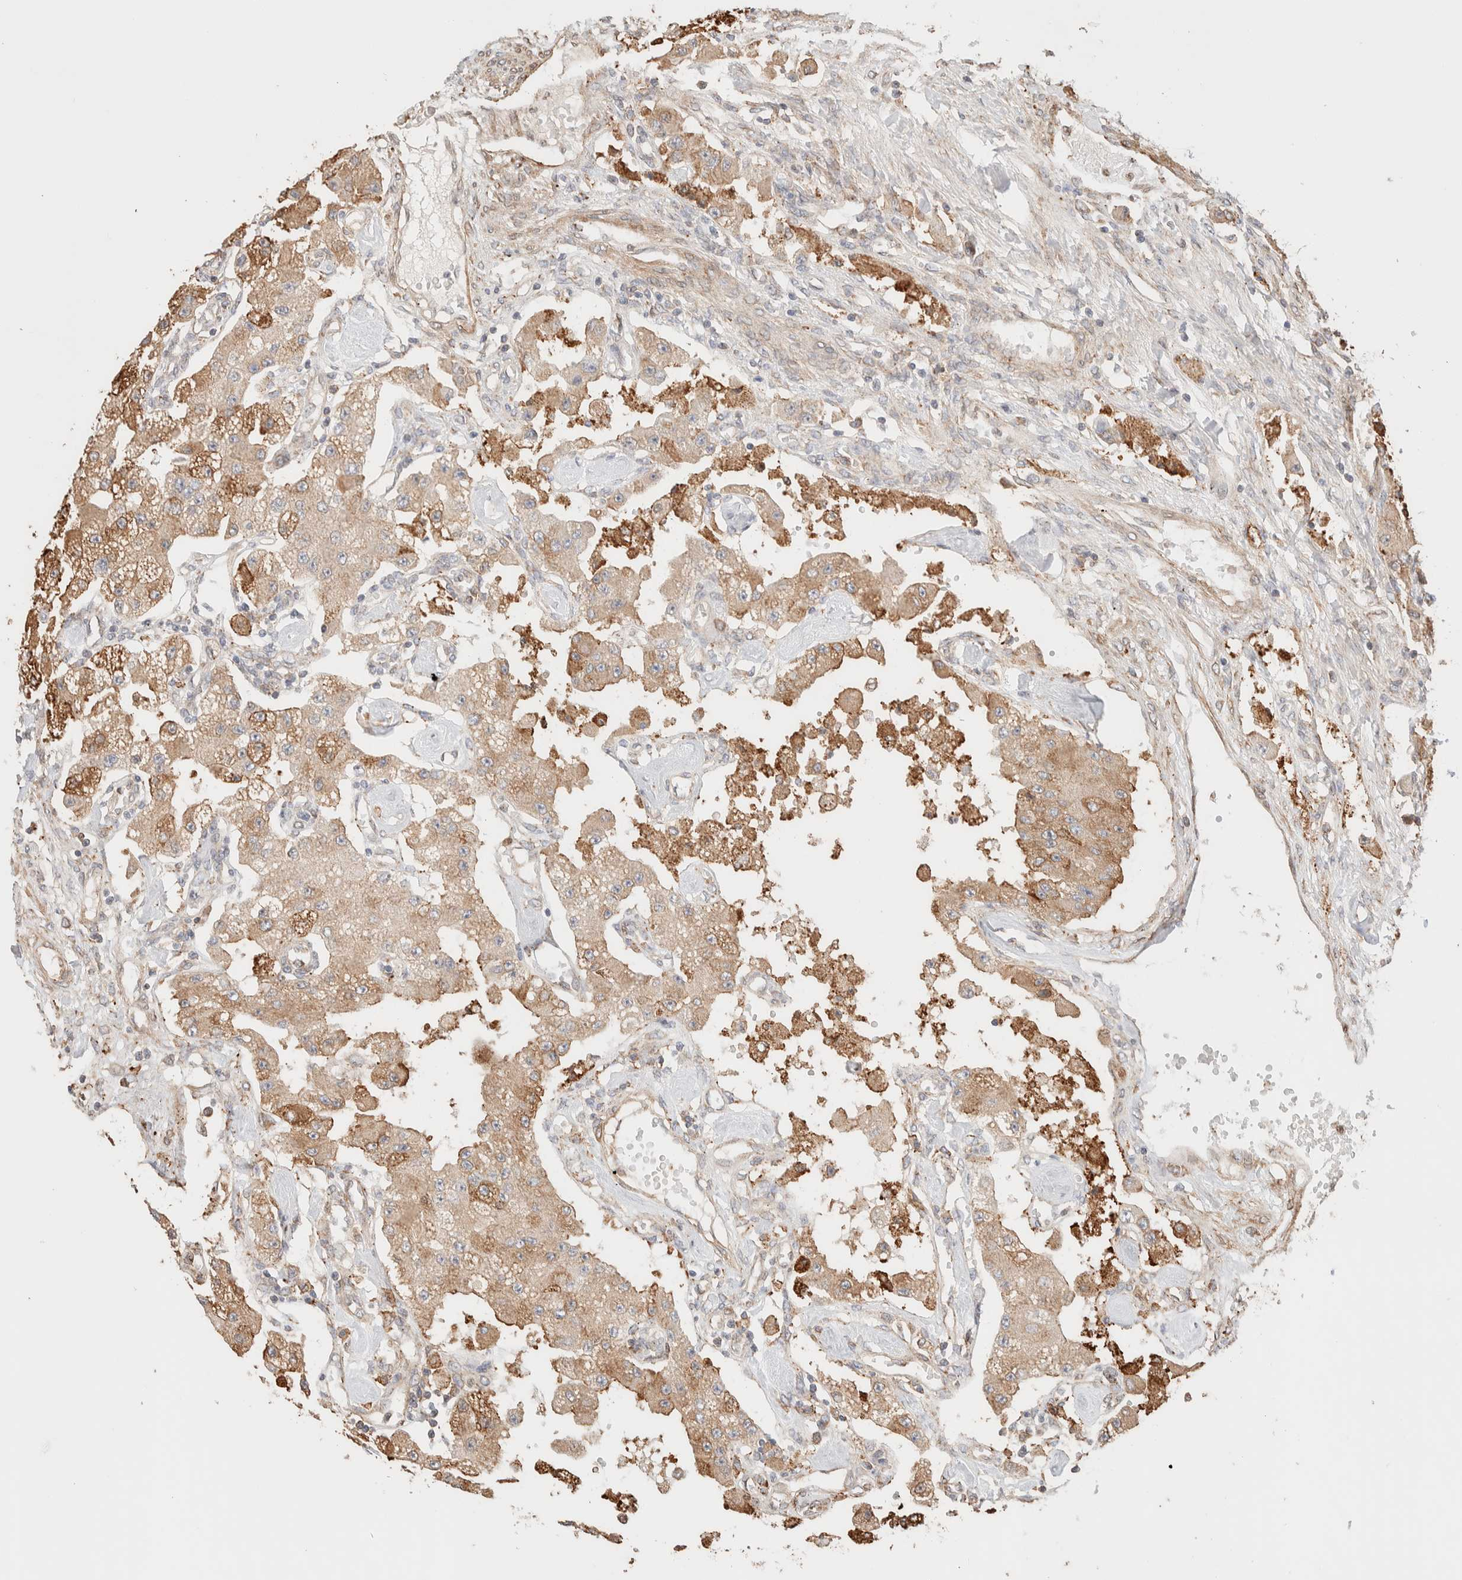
{"staining": {"intensity": "moderate", "quantity": ">75%", "location": "cytoplasmic/membranous"}, "tissue": "carcinoid", "cell_type": "Tumor cells", "image_type": "cancer", "snomed": [{"axis": "morphology", "description": "Carcinoid, malignant, NOS"}, {"axis": "topography", "description": "Pancreas"}], "caption": "Protein staining demonstrates moderate cytoplasmic/membranous positivity in about >75% of tumor cells in carcinoid (malignant).", "gene": "INTS1", "patient": {"sex": "male", "age": 41}}